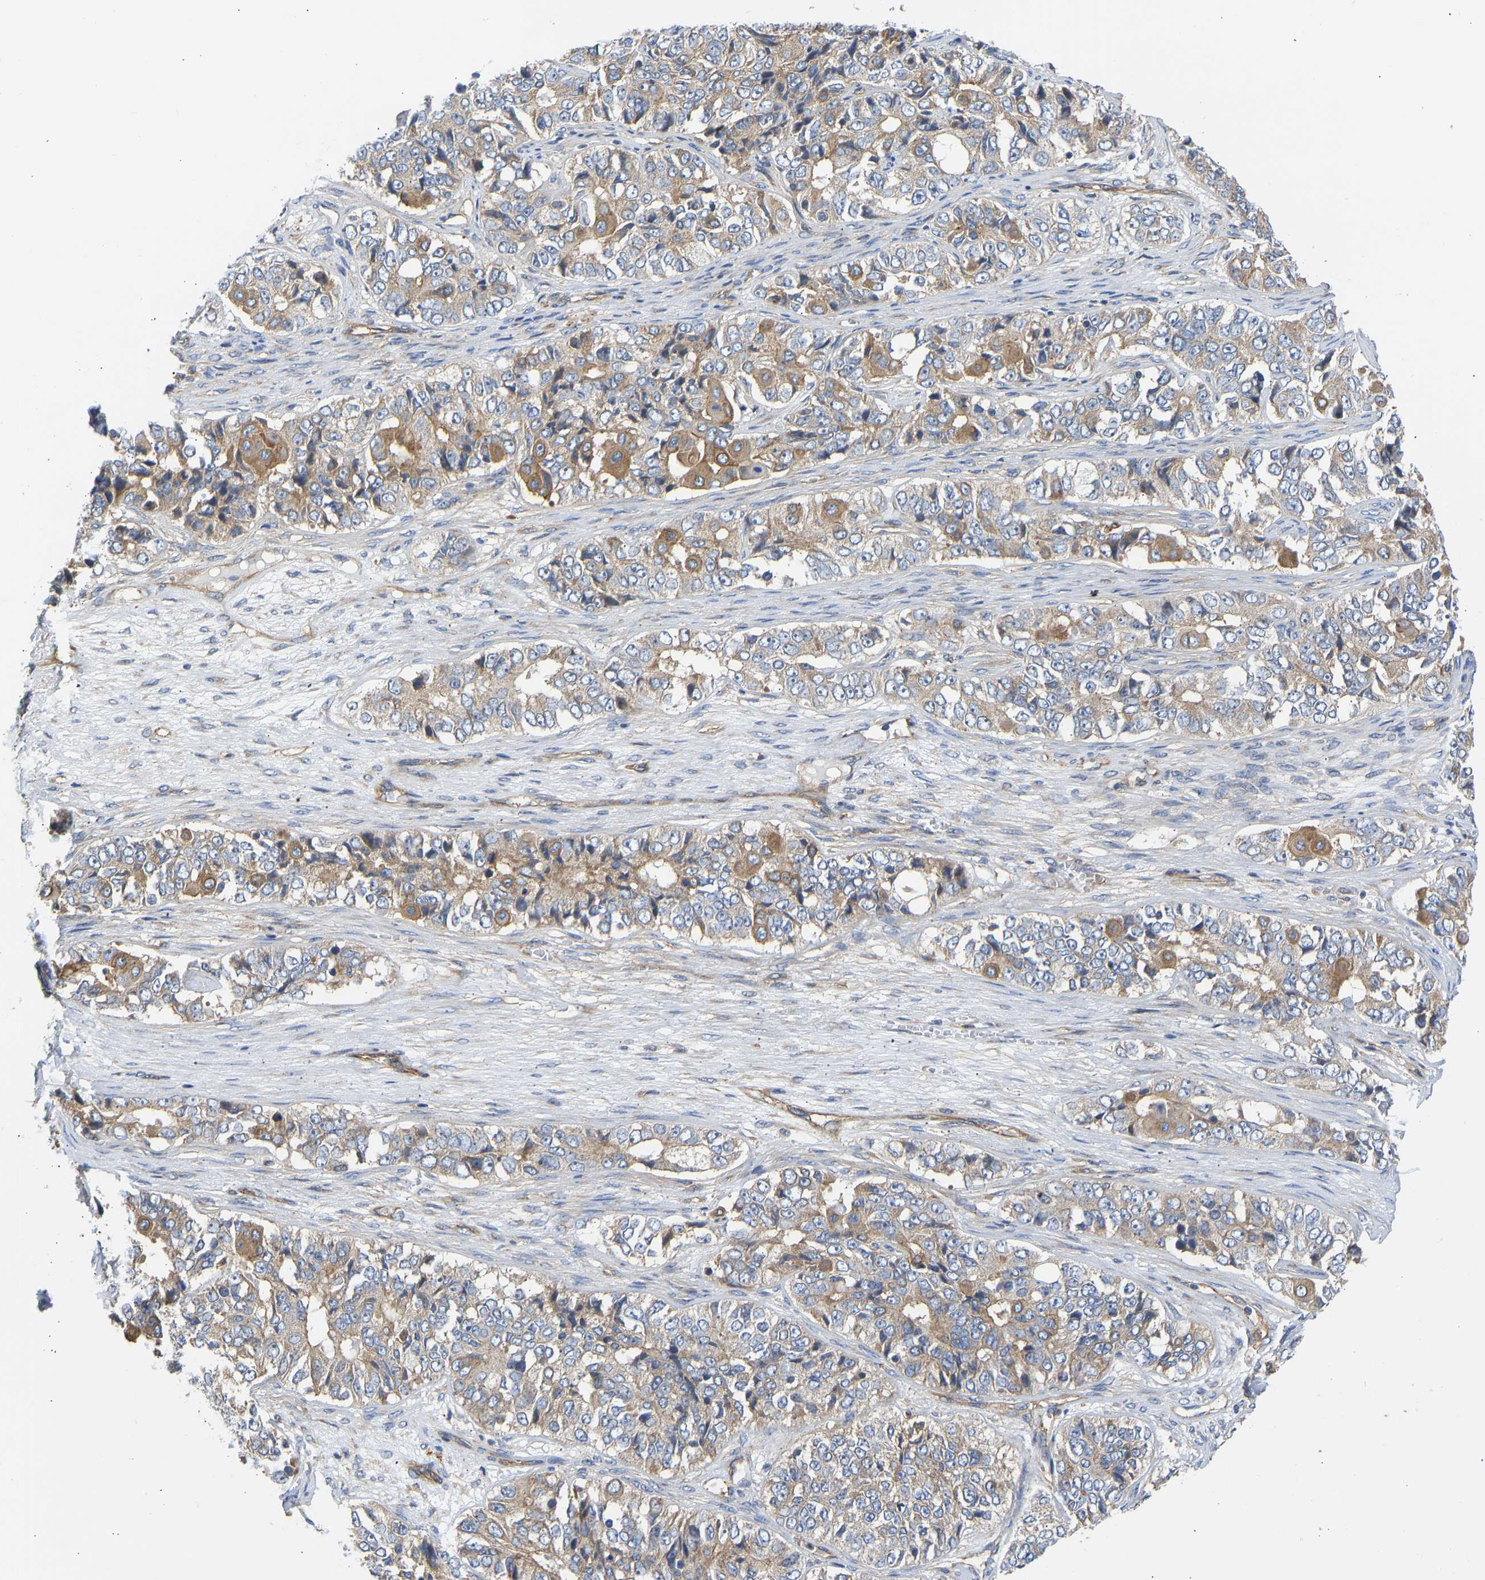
{"staining": {"intensity": "weak", "quantity": ">75%", "location": "cytoplasmic/membranous"}, "tissue": "ovarian cancer", "cell_type": "Tumor cells", "image_type": "cancer", "snomed": [{"axis": "morphology", "description": "Carcinoma, endometroid"}, {"axis": "topography", "description": "Ovary"}], "caption": "Human ovarian endometroid carcinoma stained with a protein marker shows weak staining in tumor cells.", "gene": "MYO1C", "patient": {"sex": "female", "age": 51}}